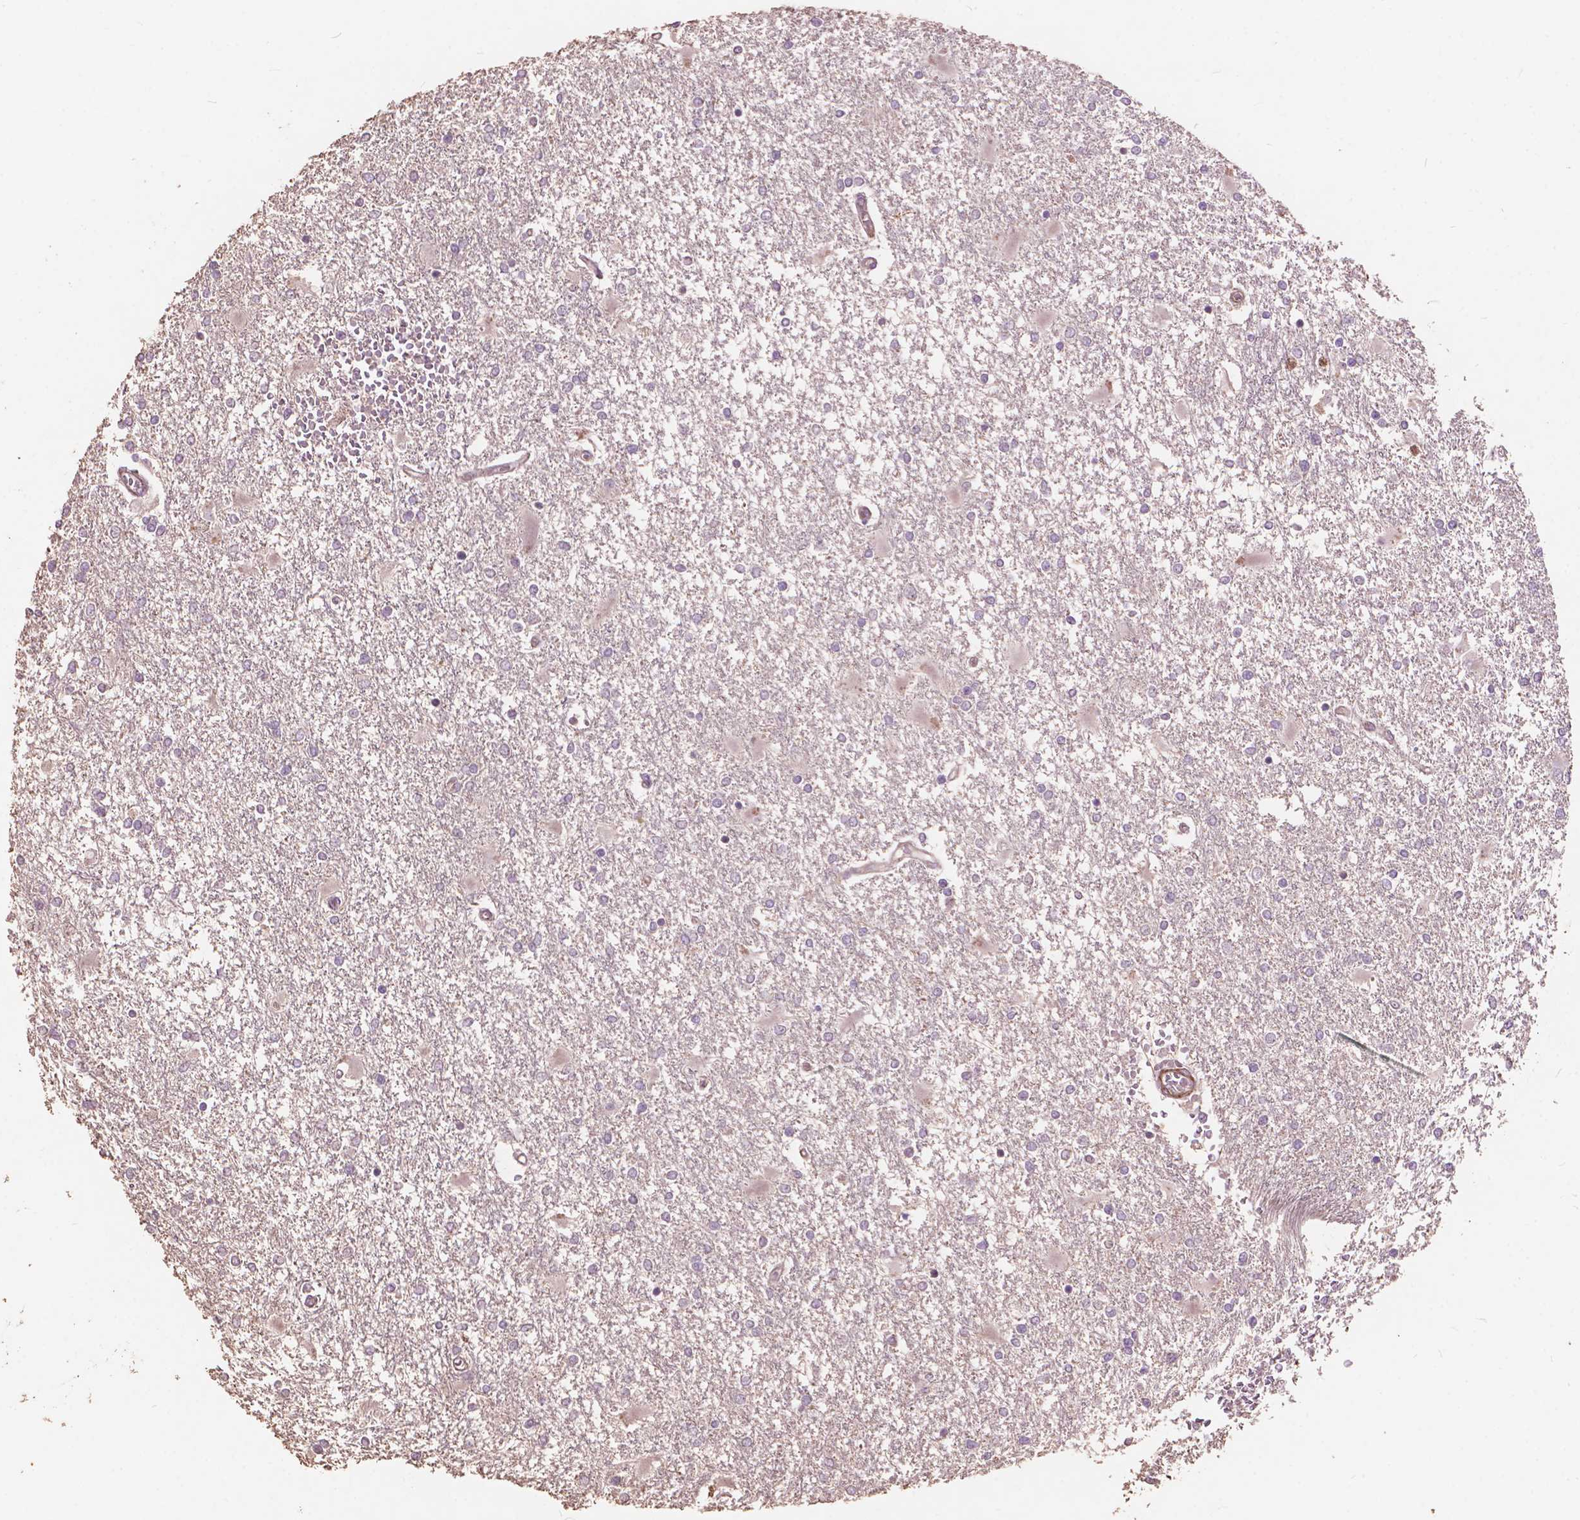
{"staining": {"intensity": "negative", "quantity": "none", "location": "none"}, "tissue": "glioma", "cell_type": "Tumor cells", "image_type": "cancer", "snomed": [{"axis": "morphology", "description": "Glioma, malignant, High grade"}, {"axis": "topography", "description": "Cerebral cortex"}], "caption": "Immunohistochemistry of glioma exhibits no staining in tumor cells.", "gene": "FNIP1", "patient": {"sex": "male", "age": 79}}